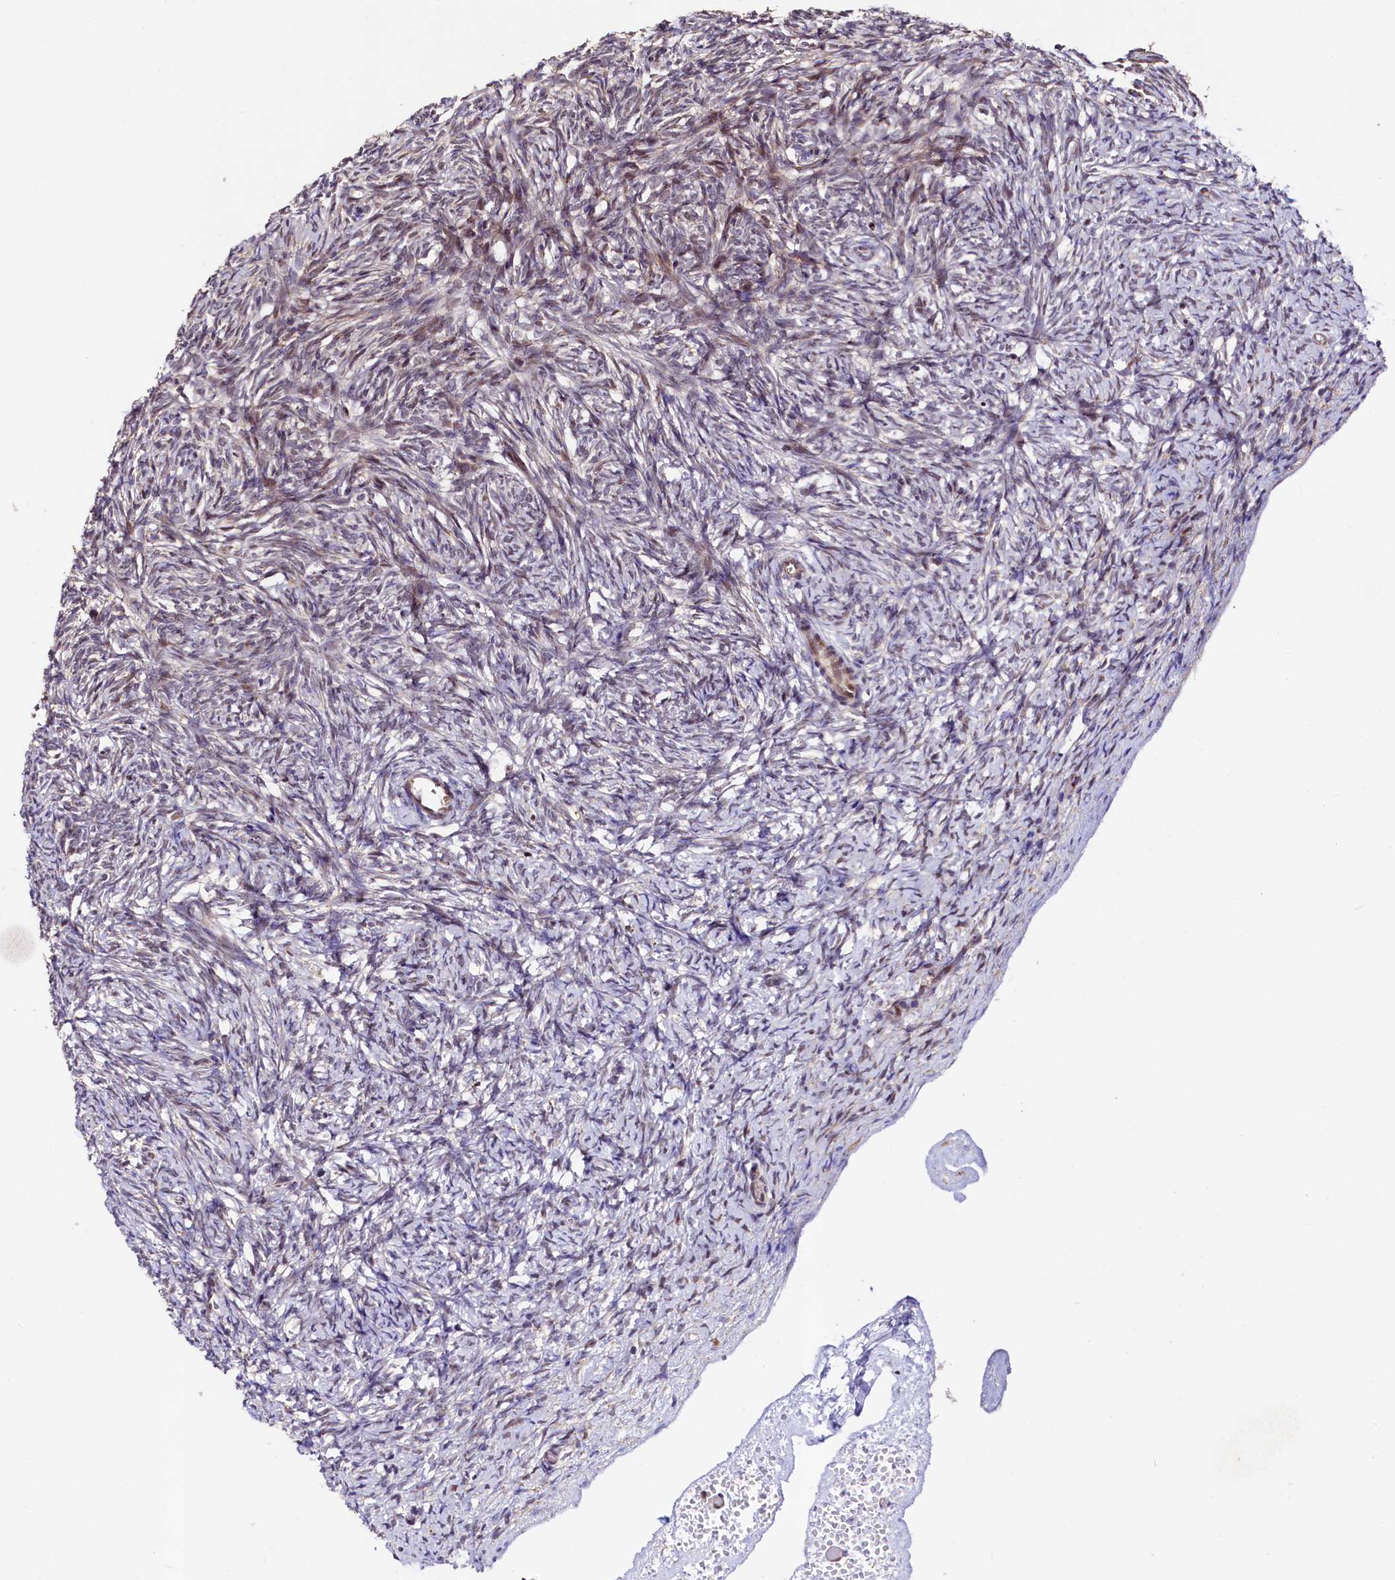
{"staining": {"intensity": "moderate", "quantity": "25%-75%", "location": "nuclear"}, "tissue": "ovary", "cell_type": "Ovarian stroma cells", "image_type": "normal", "snomed": [{"axis": "morphology", "description": "Normal tissue, NOS"}, {"axis": "topography", "description": "Ovary"}], "caption": "Benign ovary exhibits moderate nuclear positivity in approximately 25%-75% of ovarian stroma cells.", "gene": "C5orf15", "patient": {"sex": "female", "age": 34}}